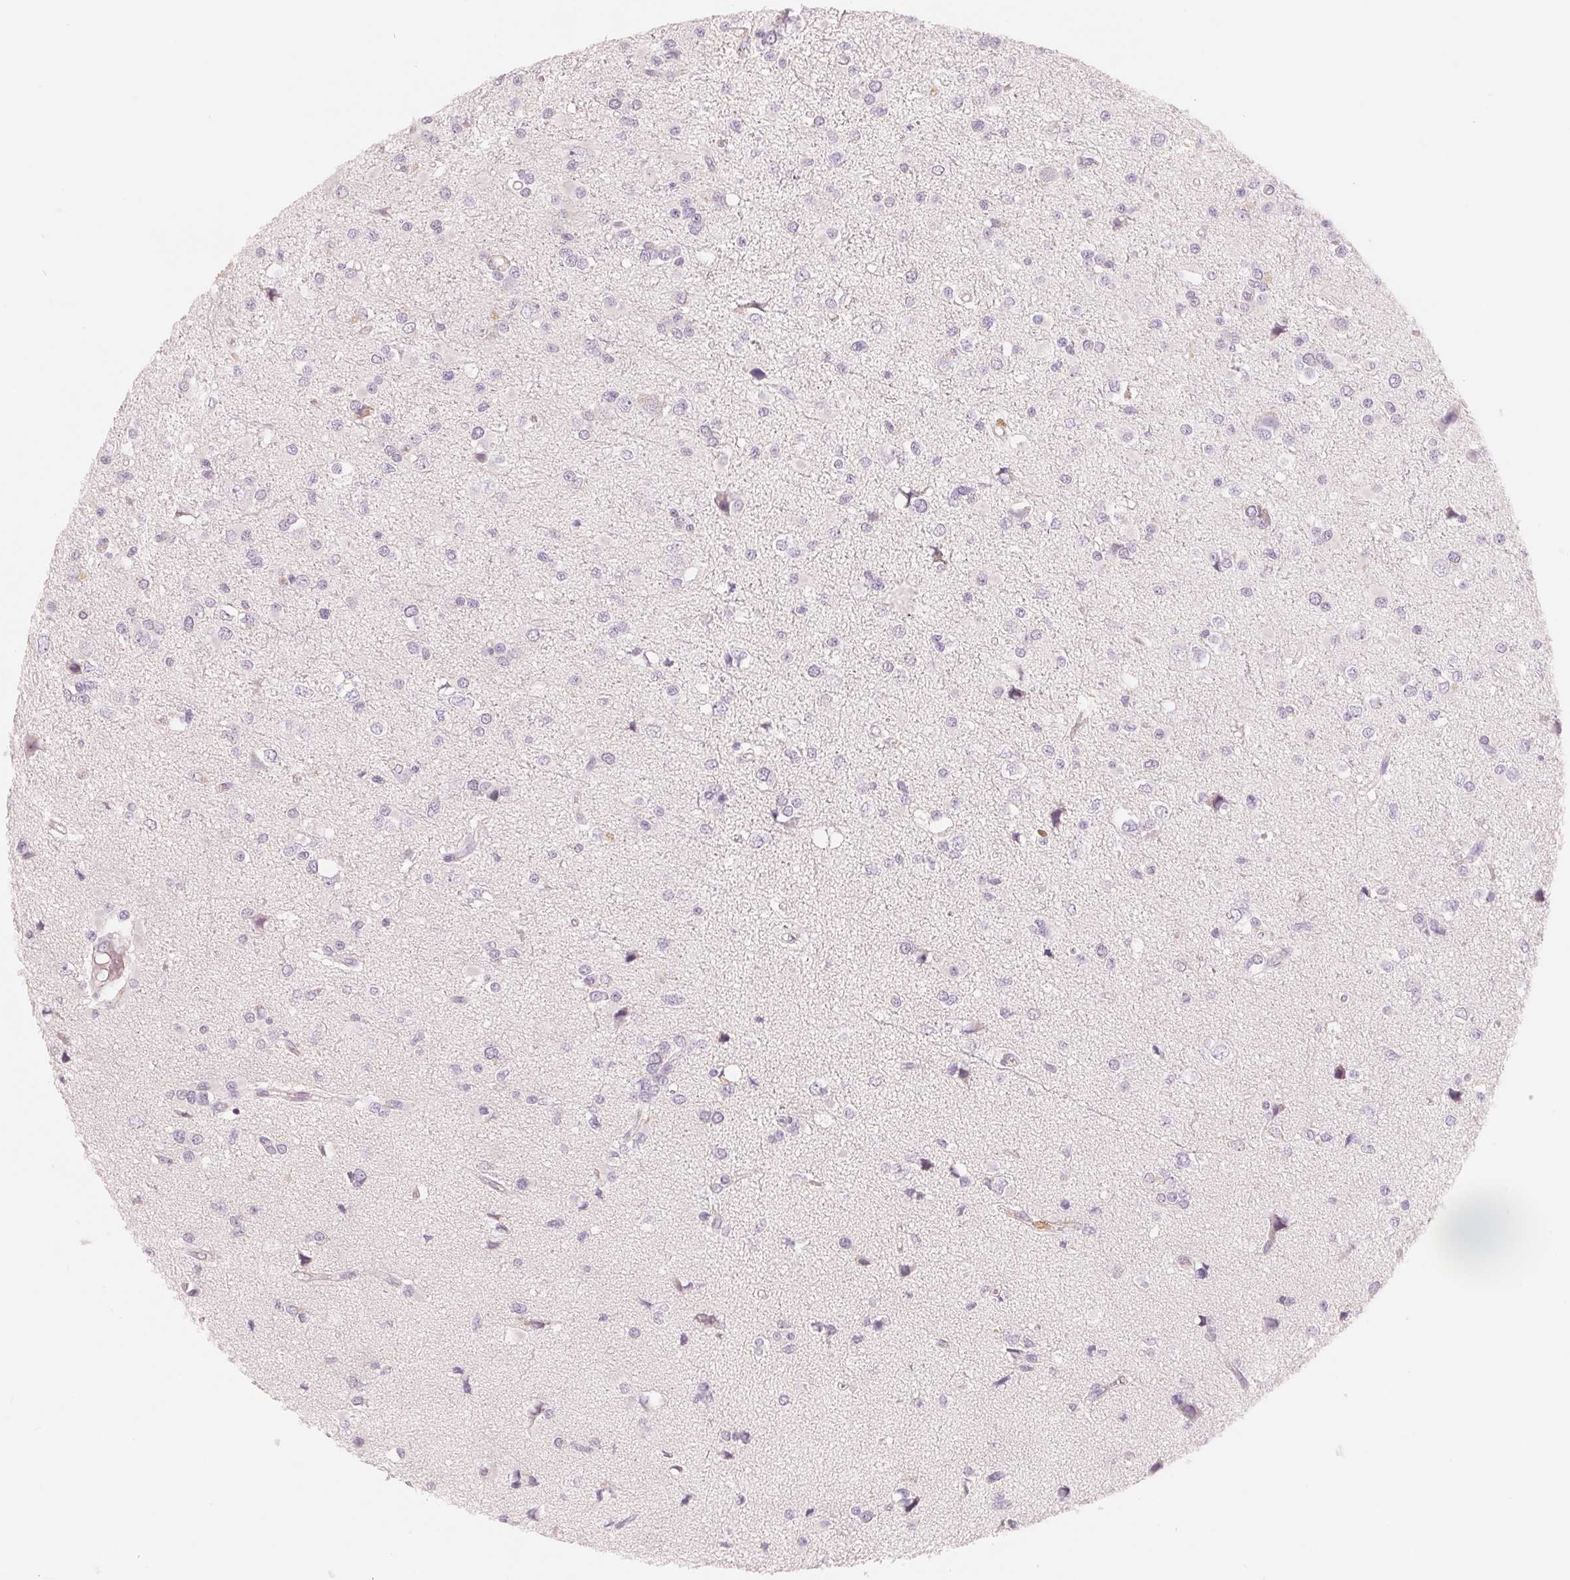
{"staining": {"intensity": "negative", "quantity": "none", "location": "none"}, "tissue": "glioma", "cell_type": "Tumor cells", "image_type": "cancer", "snomed": [{"axis": "morphology", "description": "Glioma, malignant, High grade"}, {"axis": "topography", "description": "Brain"}], "caption": "Histopathology image shows no significant protein positivity in tumor cells of malignant glioma (high-grade).", "gene": "CFHR2", "patient": {"sex": "male", "age": 54}}